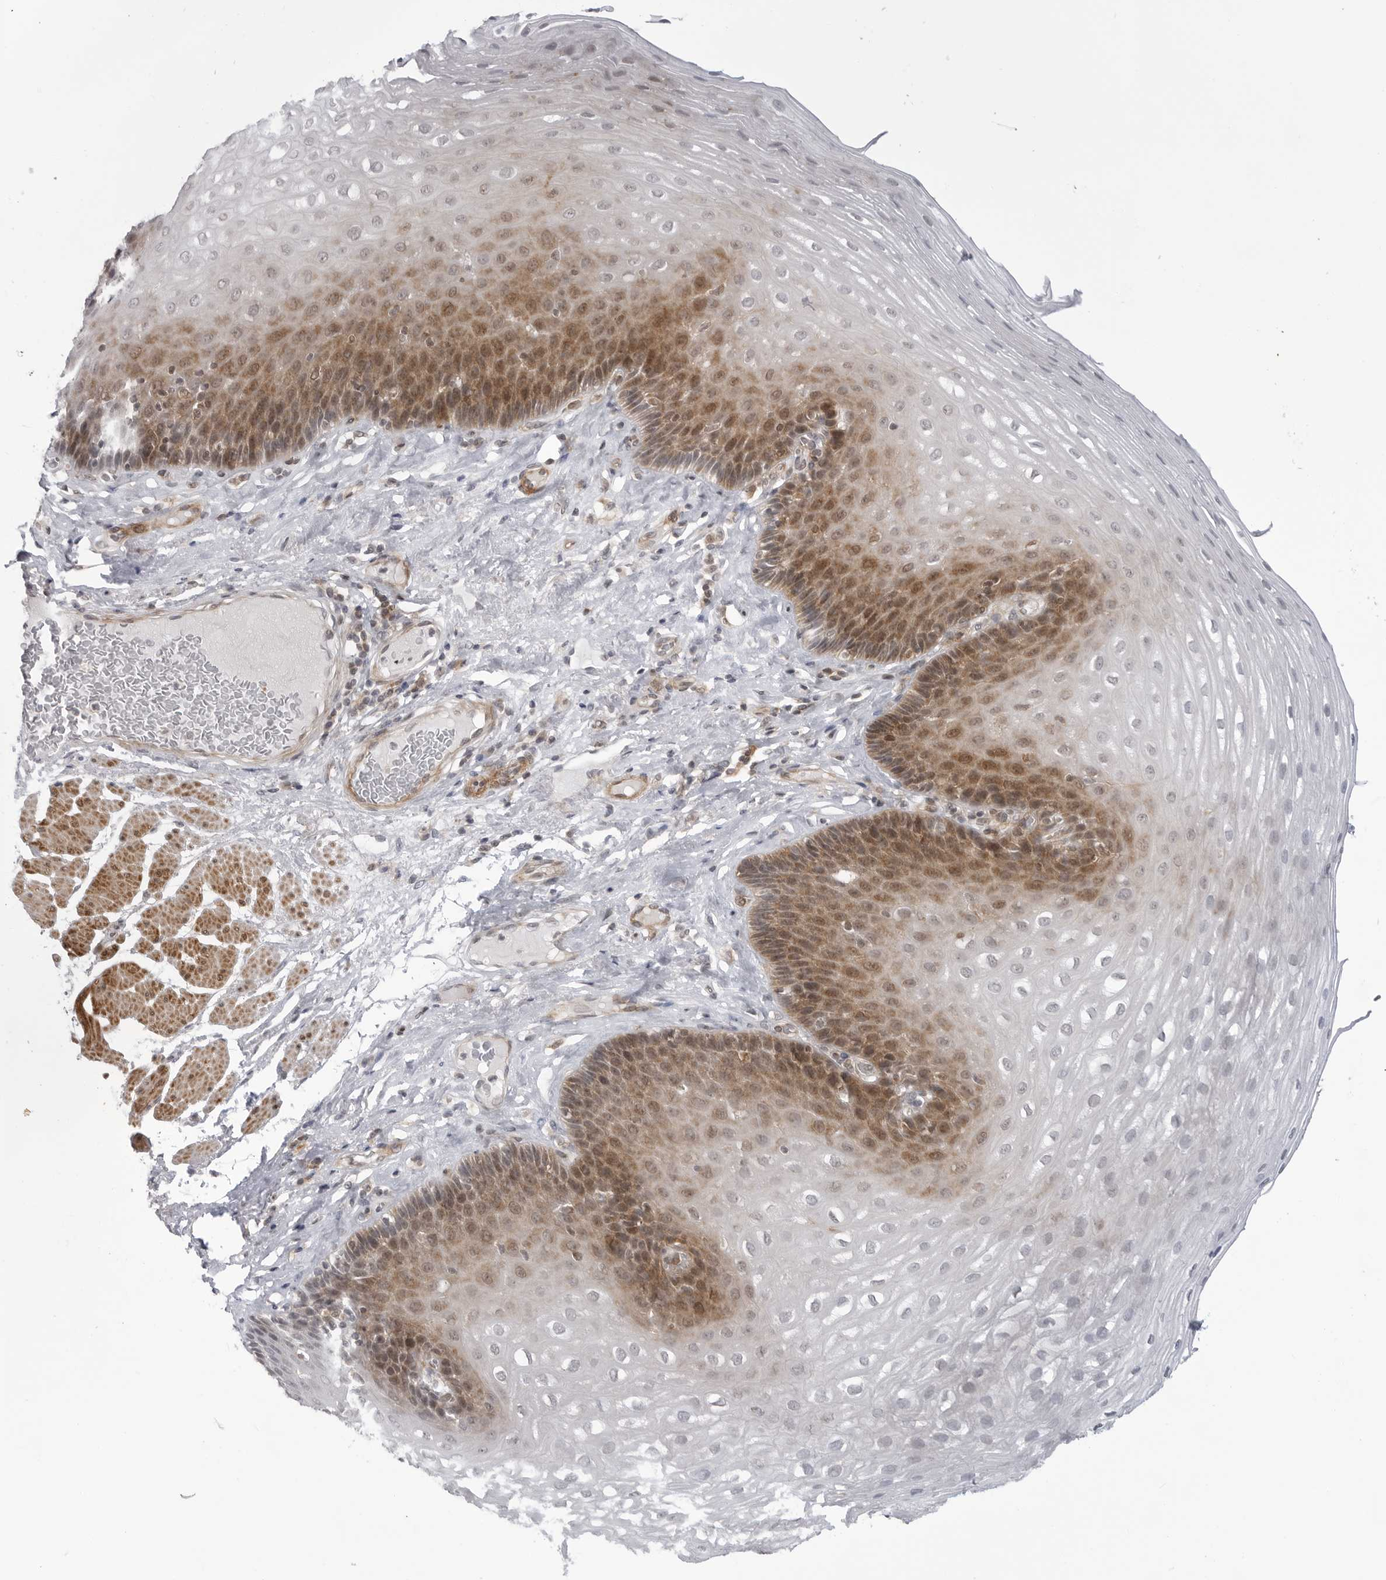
{"staining": {"intensity": "moderate", "quantity": "25%-75%", "location": "cytoplasmic/membranous,nuclear"}, "tissue": "esophagus", "cell_type": "Squamous epithelial cells", "image_type": "normal", "snomed": [{"axis": "morphology", "description": "Normal tissue, NOS"}, {"axis": "topography", "description": "Esophagus"}], "caption": "Moderate cytoplasmic/membranous,nuclear protein positivity is seen in about 25%-75% of squamous epithelial cells in esophagus.", "gene": "ADAMTS5", "patient": {"sex": "female", "age": 66}}